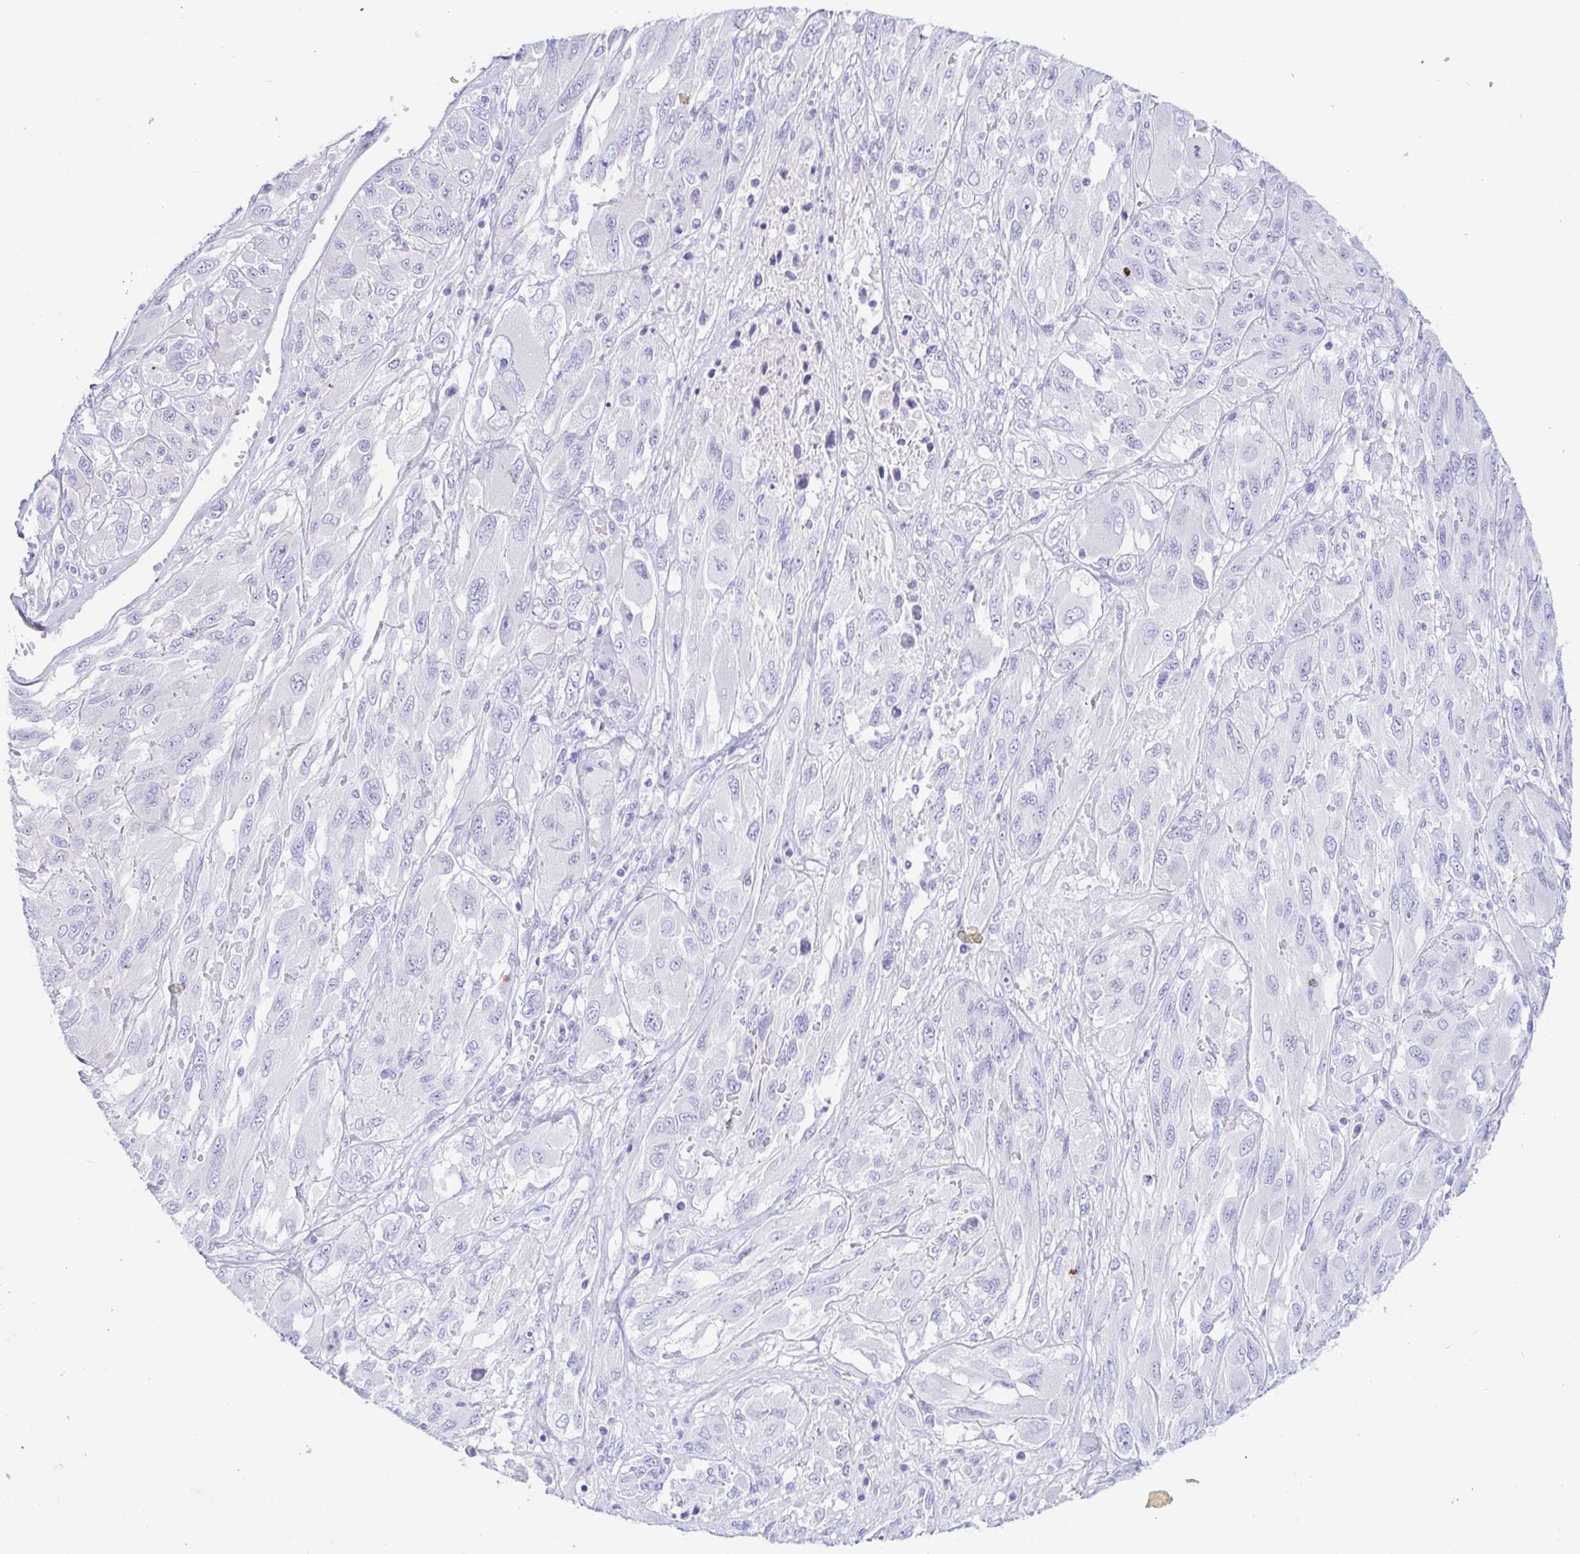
{"staining": {"intensity": "negative", "quantity": "none", "location": "none"}, "tissue": "melanoma", "cell_type": "Tumor cells", "image_type": "cancer", "snomed": [{"axis": "morphology", "description": "Malignant melanoma, NOS"}, {"axis": "topography", "description": "Skin"}], "caption": "This is an immunohistochemistry (IHC) photomicrograph of human malignant melanoma. There is no staining in tumor cells.", "gene": "PINLYP", "patient": {"sex": "female", "age": 91}}